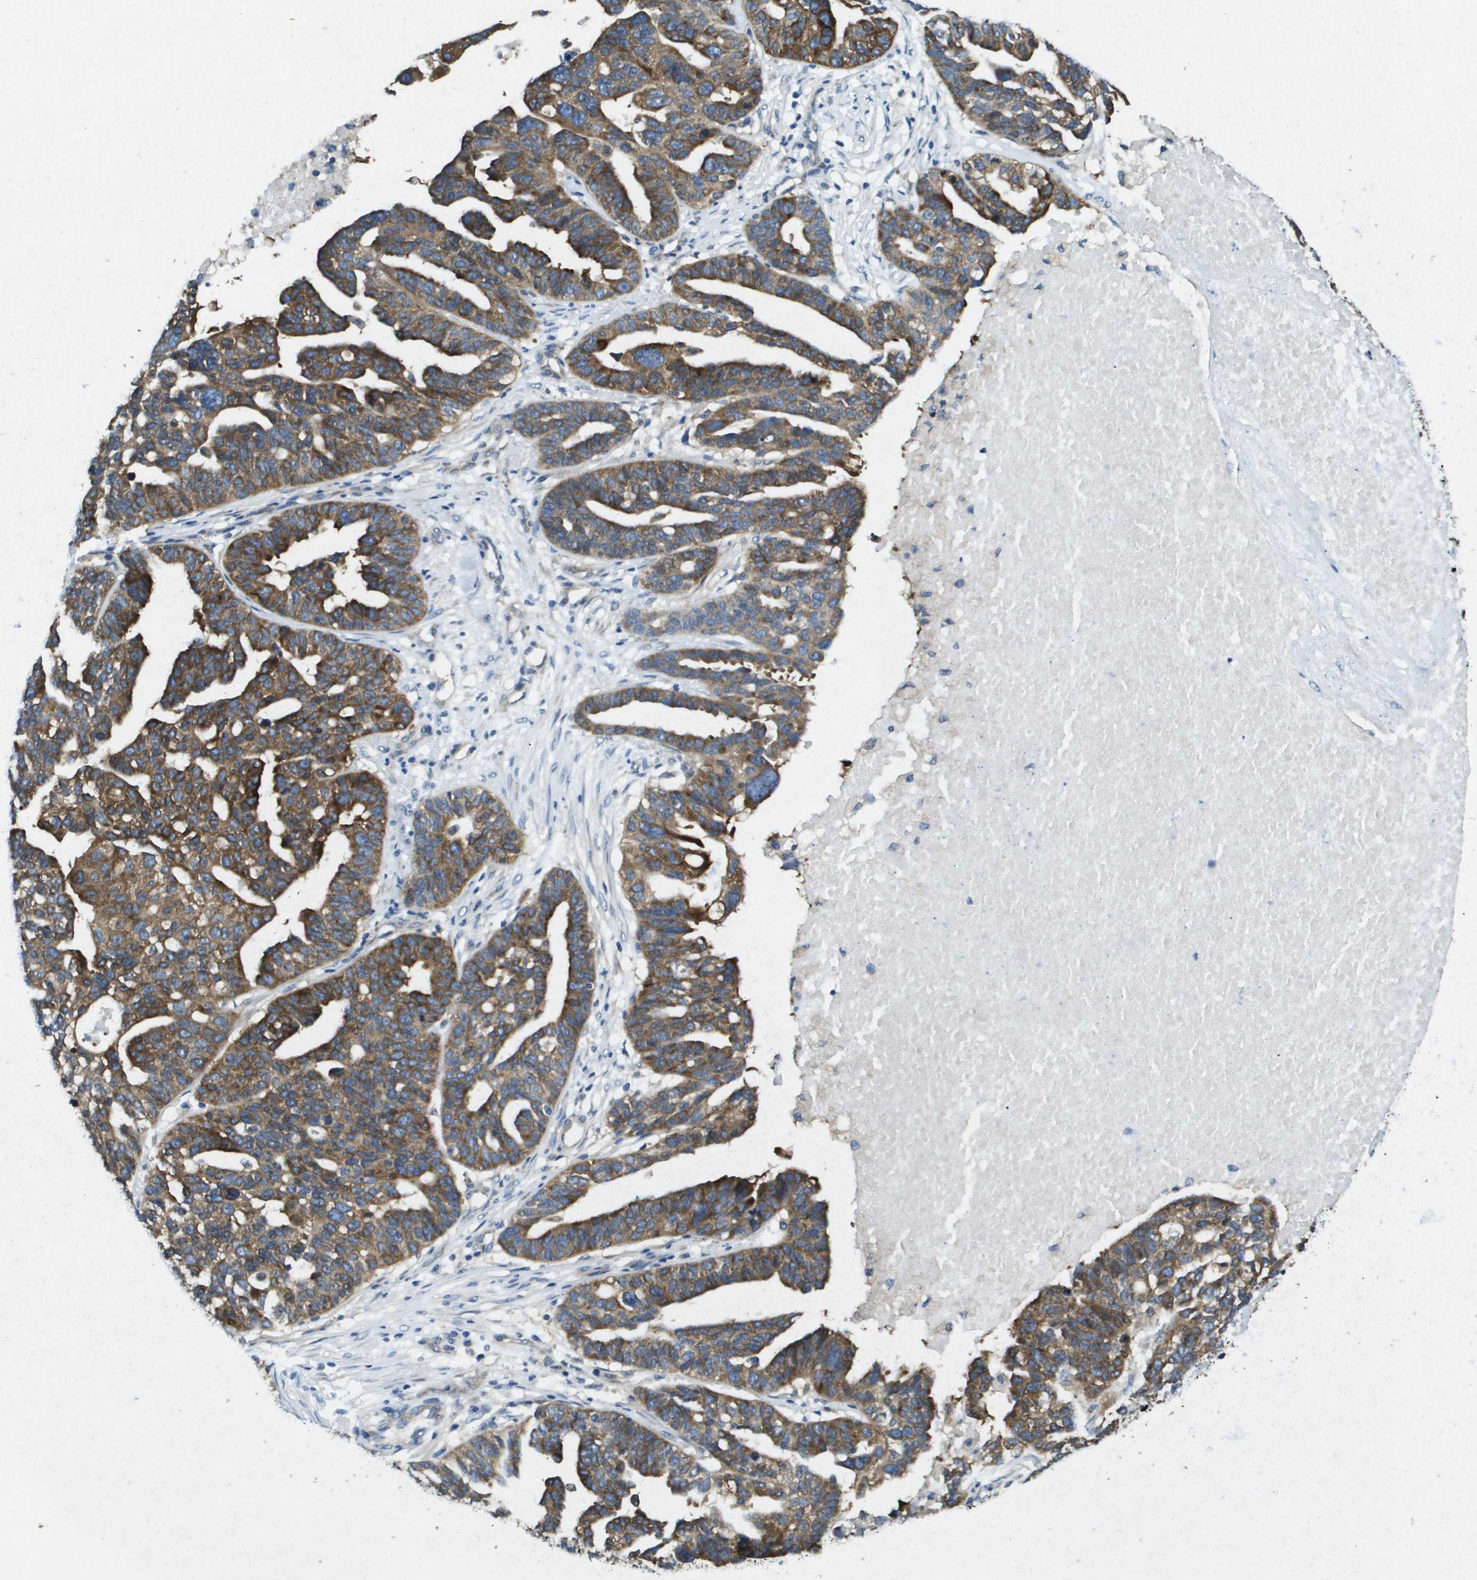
{"staining": {"intensity": "moderate", "quantity": ">75%", "location": "cytoplasmic/membranous"}, "tissue": "ovarian cancer", "cell_type": "Tumor cells", "image_type": "cancer", "snomed": [{"axis": "morphology", "description": "Cystadenocarcinoma, serous, NOS"}, {"axis": "topography", "description": "Ovary"}], "caption": "This image displays IHC staining of human ovarian serous cystadenocarcinoma, with medium moderate cytoplasmic/membranous staining in about >75% of tumor cells.", "gene": "PTPRT", "patient": {"sex": "female", "age": 59}}